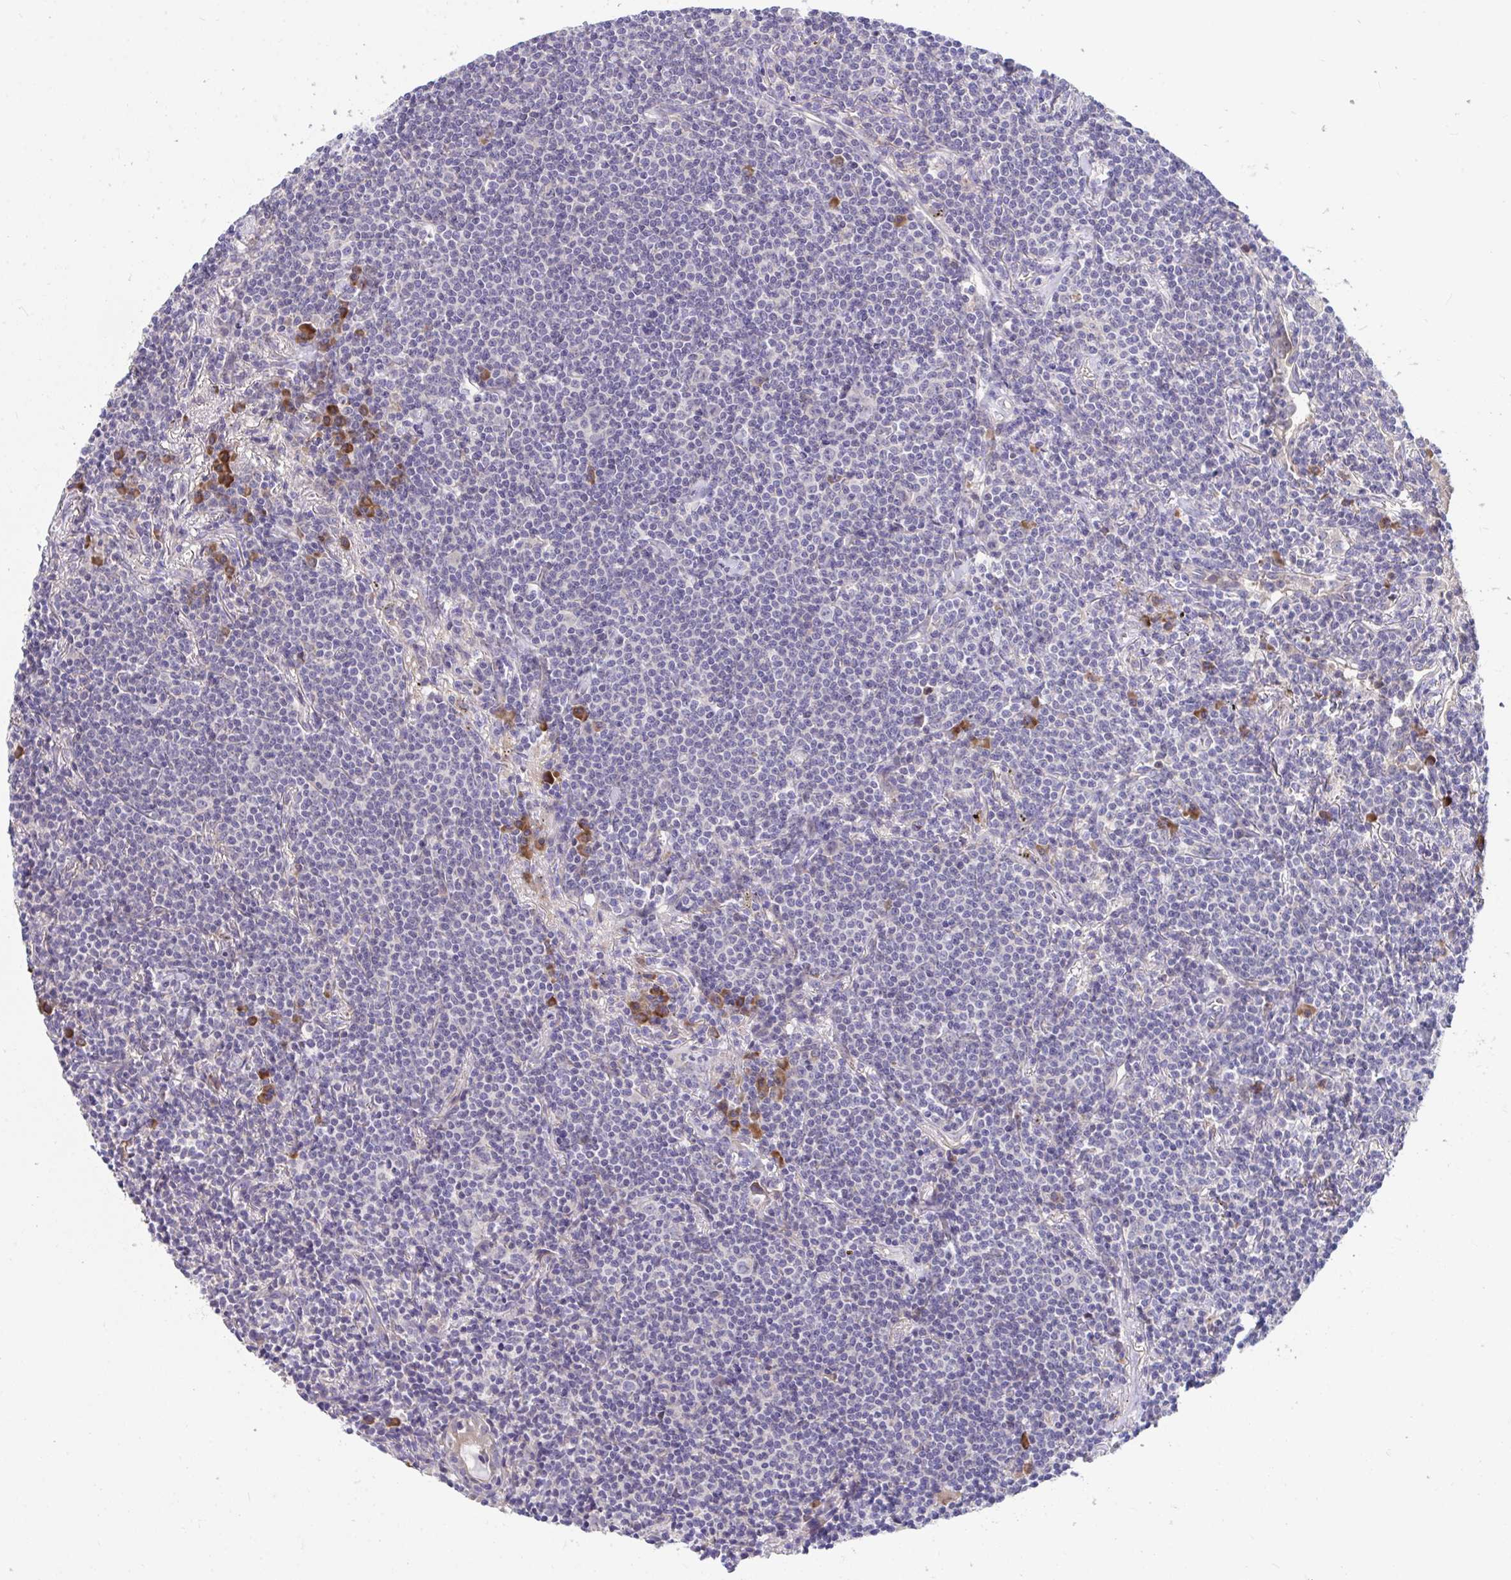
{"staining": {"intensity": "negative", "quantity": "none", "location": "none"}, "tissue": "lymphoma", "cell_type": "Tumor cells", "image_type": "cancer", "snomed": [{"axis": "morphology", "description": "Malignant lymphoma, non-Hodgkin's type, Low grade"}, {"axis": "topography", "description": "Lung"}], "caption": "Tumor cells show no significant protein expression in low-grade malignant lymphoma, non-Hodgkin's type. Nuclei are stained in blue.", "gene": "SUSD4", "patient": {"sex": "female", "age": 71}}